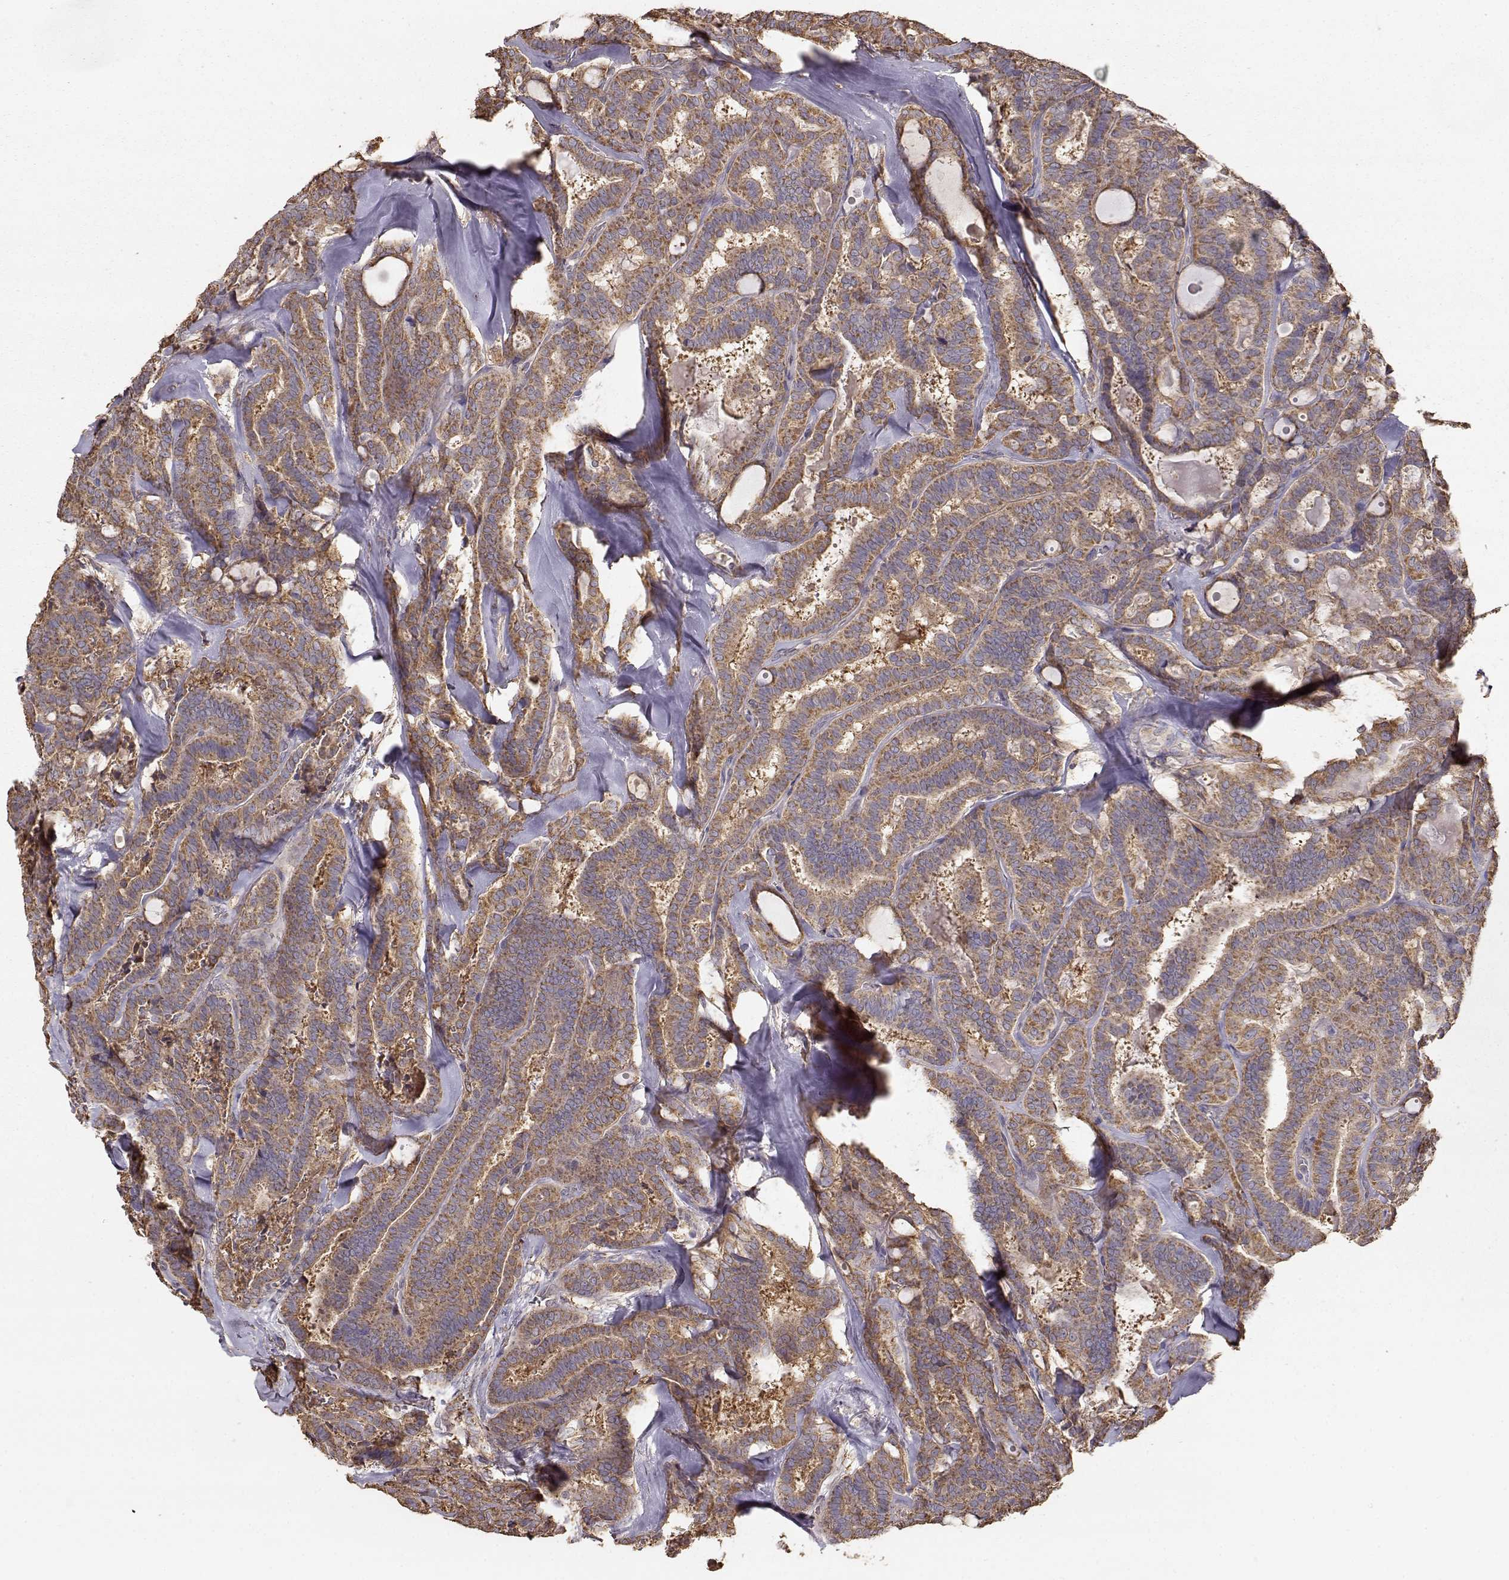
{"staining": {"intensity": "moderate", "quantity": ">75%", "location": "cytoplasmic/membranous"}, "tissue": "thyroid cancer", "cell_type": "Tumor cells", "image_type": "cancer", "snomed": [{"axis": "morphology", "description": "Papillary adenocarcinoma, NOS"}, {"axis": "topography", "description": "Thyroid gland"}], "caption": "DAB immunohistochemical staining of thyroid papillary adenocarcinoma displays moderate cytoplasmic/membranous protein positivity in about >75% of tumor cells.", "gene": "TARS3", "patient": {"sex": "female", "age": 39}}